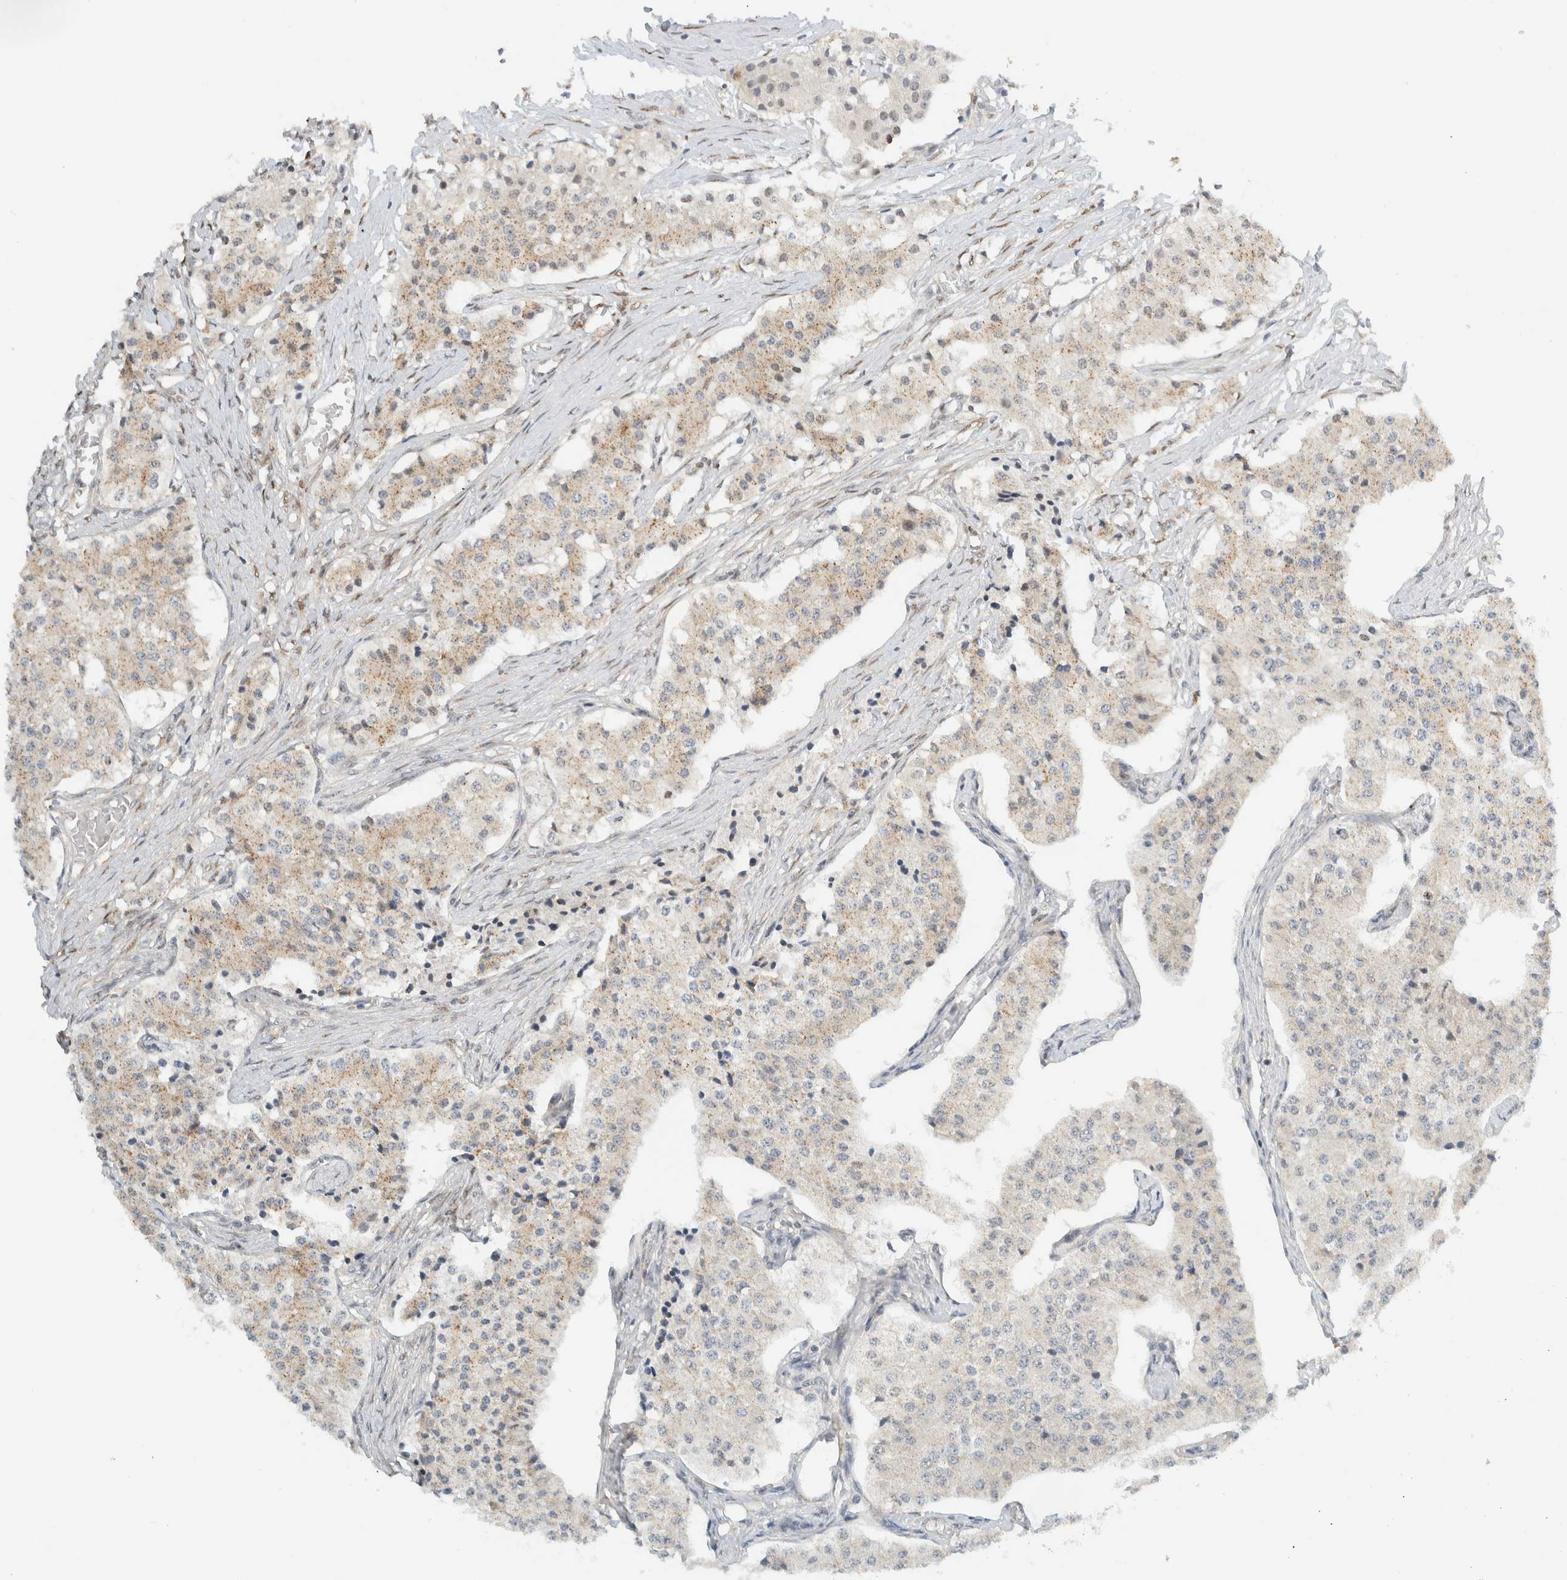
{"staining": {"intensity": "moderate", "quantity": ">75%", "location": "cytoplasmic/membranous,nuclear"}, "tissue": "carcinoid", "cell_type": "Tumor cells", "image_type": "cancer", "snomed": [{"axis": "morphology", "description": "Carcinoid, malignant, NOS"}, {"axis": "topography", "description": "Colon"}], "caption": "Immunohistochemistry (IHC) (DAB) staining of human carcinoid (malignant) displays moderate cytoplasmic/membranous and nuclear protein positivity in about >75% of tumor cells.", "gene": "TFE3", "patient": {"sex": "female", "age": 52}}